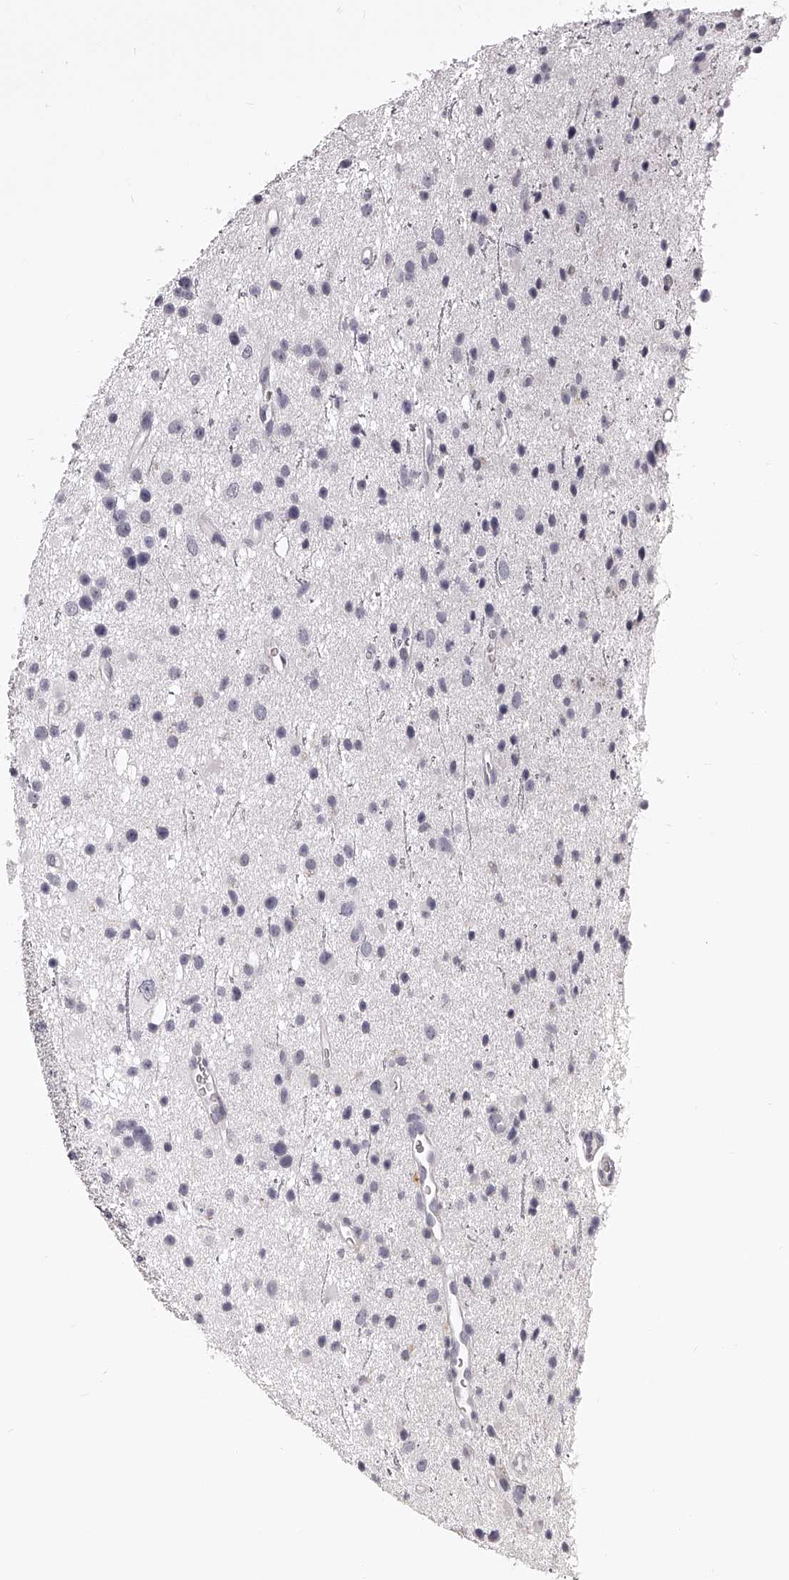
{"staining": {"intensity": "negative", "quantity": "none", "location": "none"}, "tissue": "glioma", "cell_type": "Tumor cells", "image_type": "cancer", "snomed": [{"axis": "morphology", "description": "Glioma, malignant, Low grade"}, {"axis": "topography", "description": "Cerebral cortex"}], "caption": "This photomicrograph is of glioma stained with immunohistochemistry to label a protein in brown with the nuclei are counter-stained blue. There is no expression in tumor cells.", "gene": "DMRT1", "patient": {"sex": "female", "age": 39}}